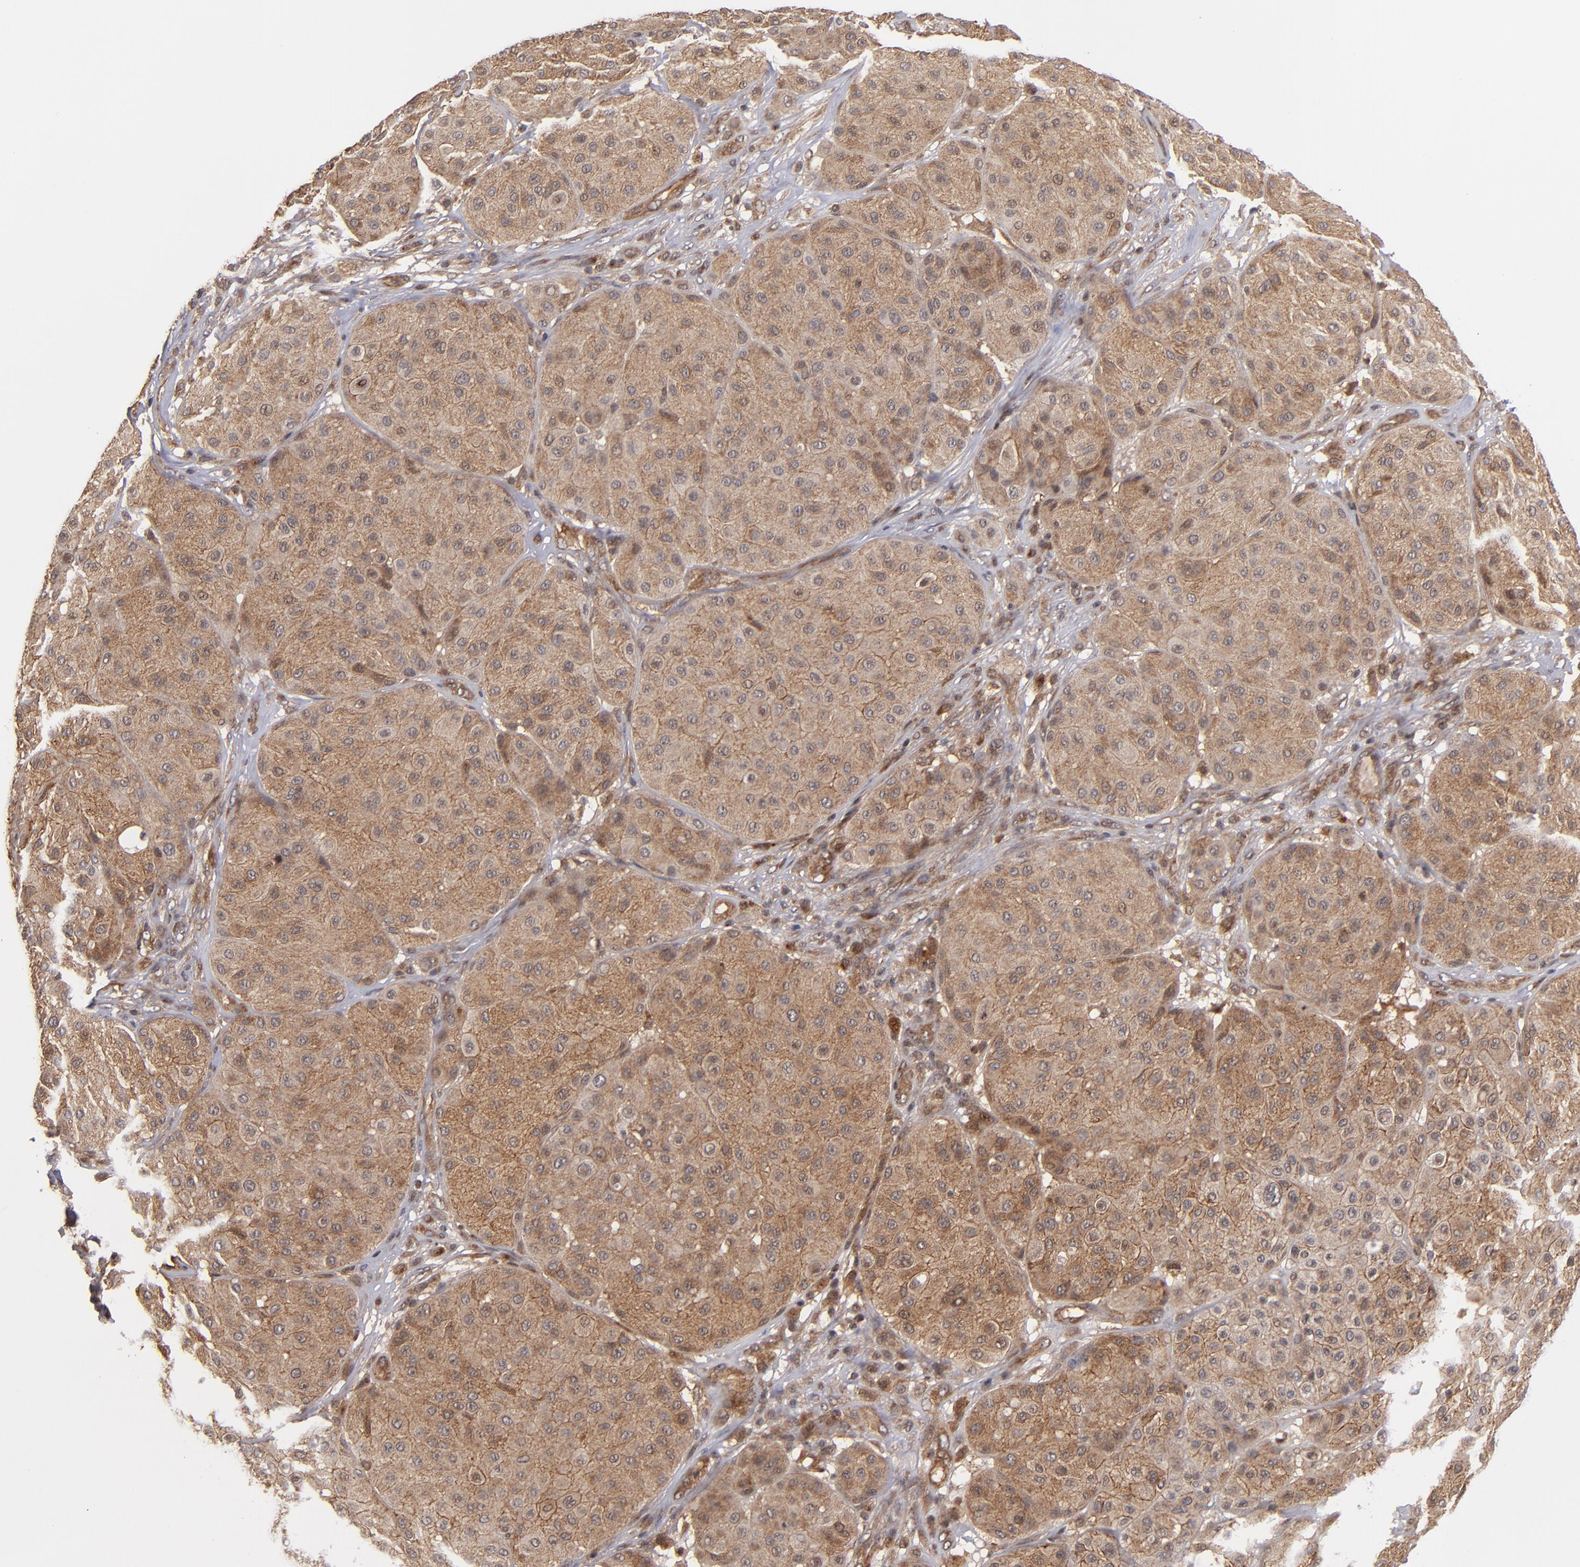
{"staining": {"intensity": "moderate", "quantity": ">75%", "location": "cytoplasmic/membranous"}, "tissue": "melanoma", "cell_type": "Tumor cells", "image_type": "cancer", "snomed": [{"axis": "morphology", "description": "Normal tissue, NOS"}, {"axis": "morphology", "description": "Malignant melanoma, Metastatic site"}, {"axis": "topography", "description": "Skin"}], "caption": "This photomicrograph exhibits immunohistochemistry staining of human malignant melanoma (metastatic site), with medium moderate cytoplasmic/membranous staining in approximately >75% of tumor cells.", "gene": "BDKRB1", "patient": {"sex": "male", "age": 41}}